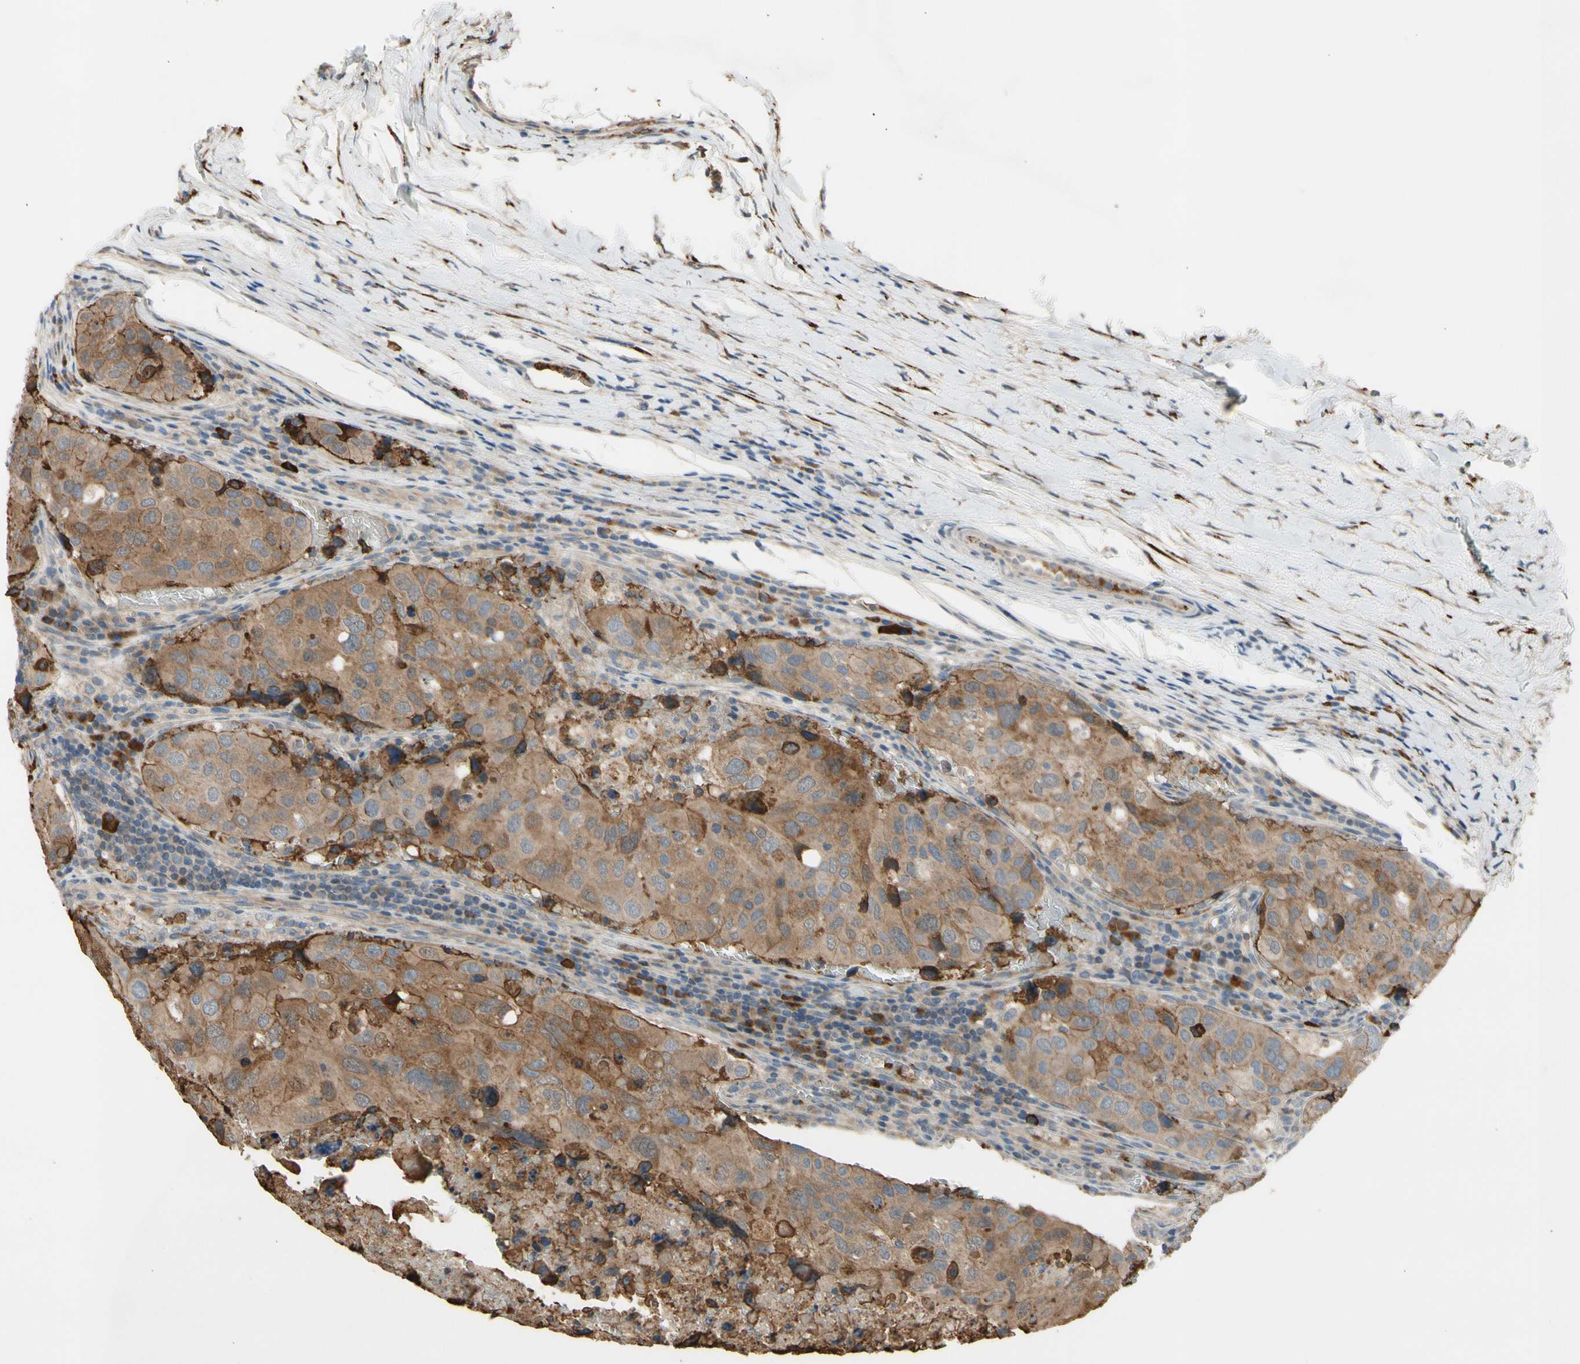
{"staining": {"intensity": "moderate", "quantity": ">75%", "location": "cytoplasmic/membranous"}, "tissue": "urothelial cancer", "cell_type": "Tumor cells", "image_type": "cancer", "snomed": [{"axis": "morphology", "description": "Urothelial carcinoma, High grade"}, {"axis": "topography", "description": "Lymph node"}, {"axis": "topography", "description": "Urinary bladder"}], "caption": "Approximately >75% of tumor cells in human urothelial cancer show moderate cytoplasmic/membranous protein staining as visualized by brown immunohistochemical staining.", "gene": "GALNT5", "patient": {"sex": "male", "age": 51}}